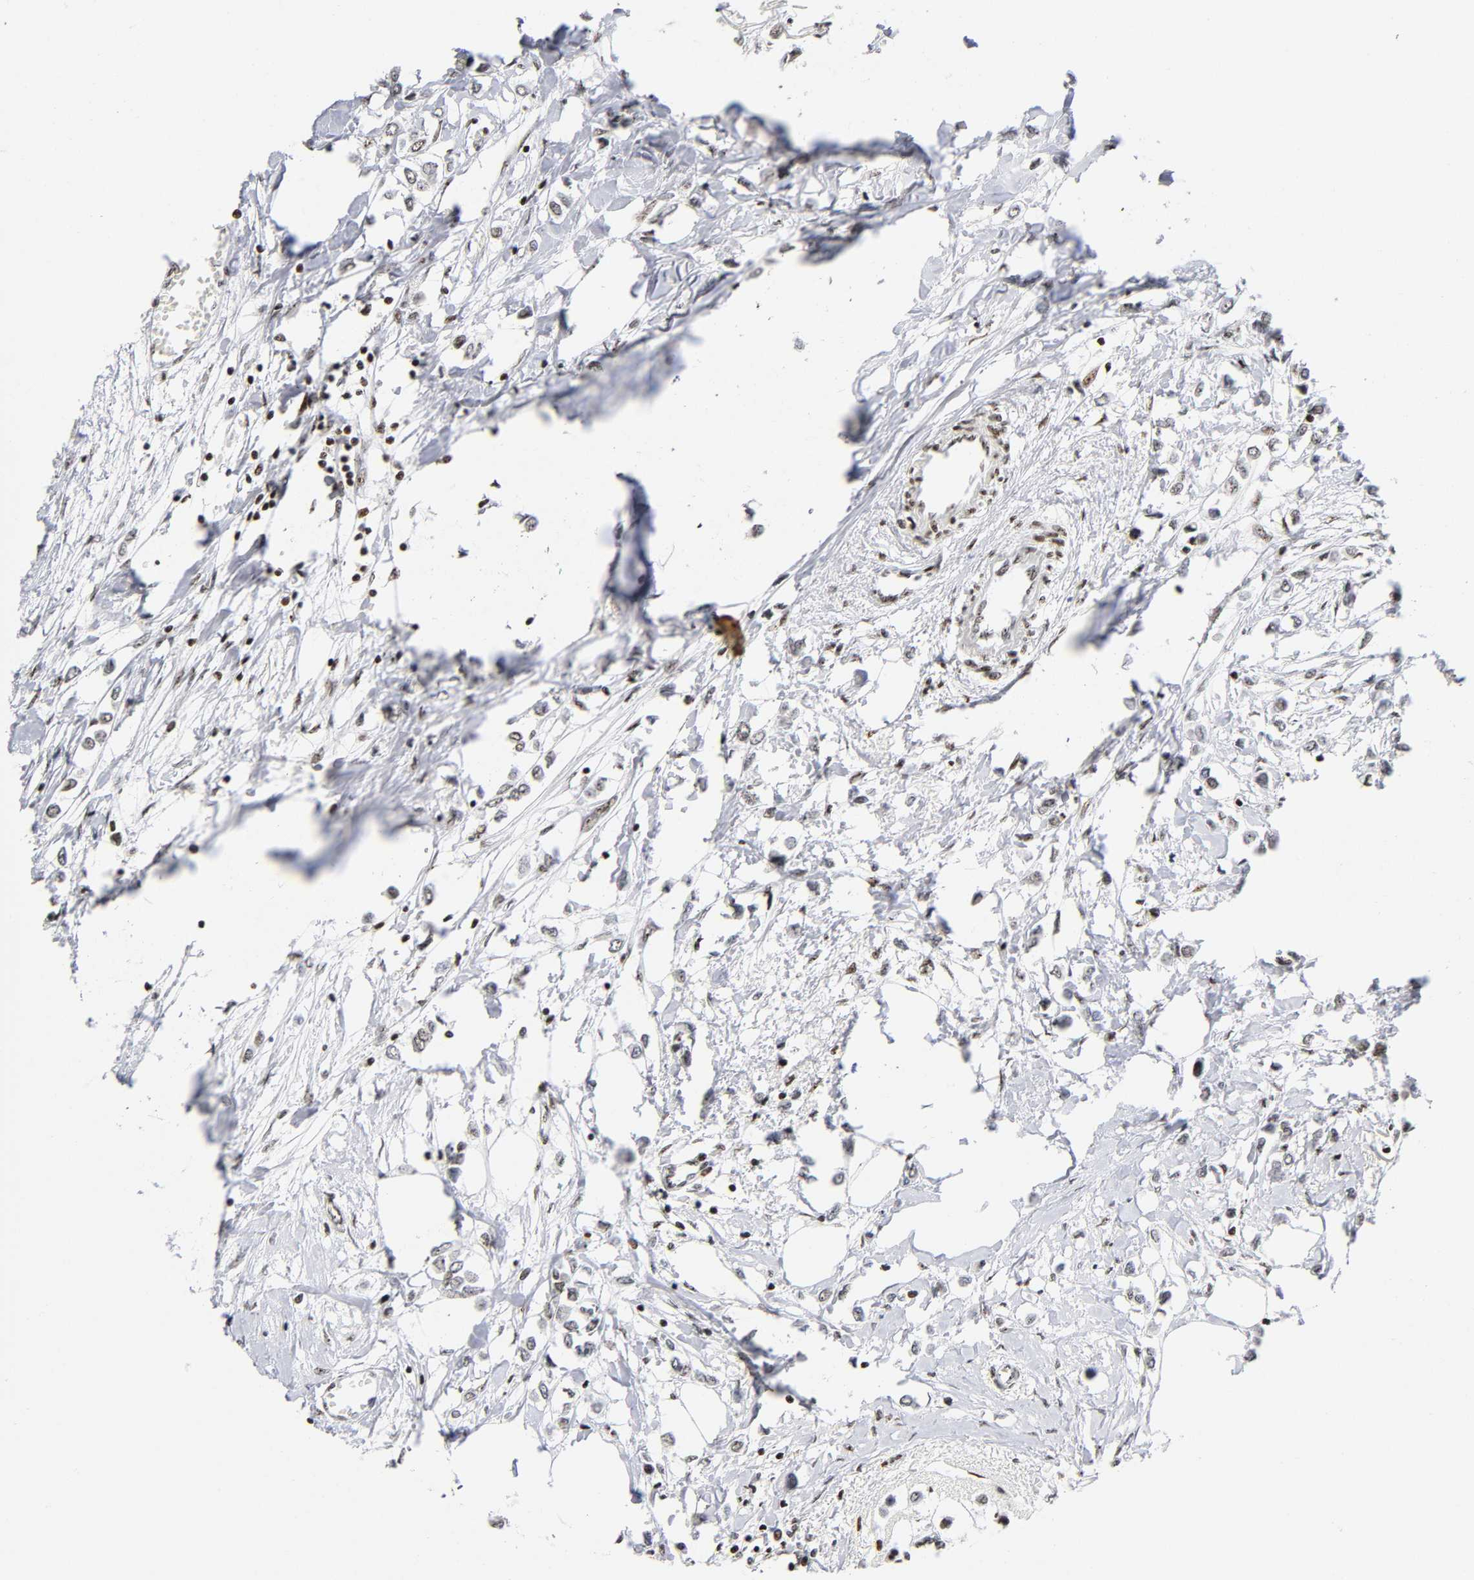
{"staining": {"intensity": "weak", "quantity": "25%-75%", "location": "nuclear"}, "tissue": "breast cancer", "cell_type": "Tumor cells", "image_type": "cancer", "snomed": [{"axis": "morphology", "description": "Lobular carcinoma"}, {"axis": "topography", "description": "Breast"}], "caption": "Protein expression analysis of lobular carcinoma (breast) shows weak nuclear positivity in approximately 25%-75% of tumor cells.", "gene": "UBTF", "patient": {"sex": "female", "age": 51}}